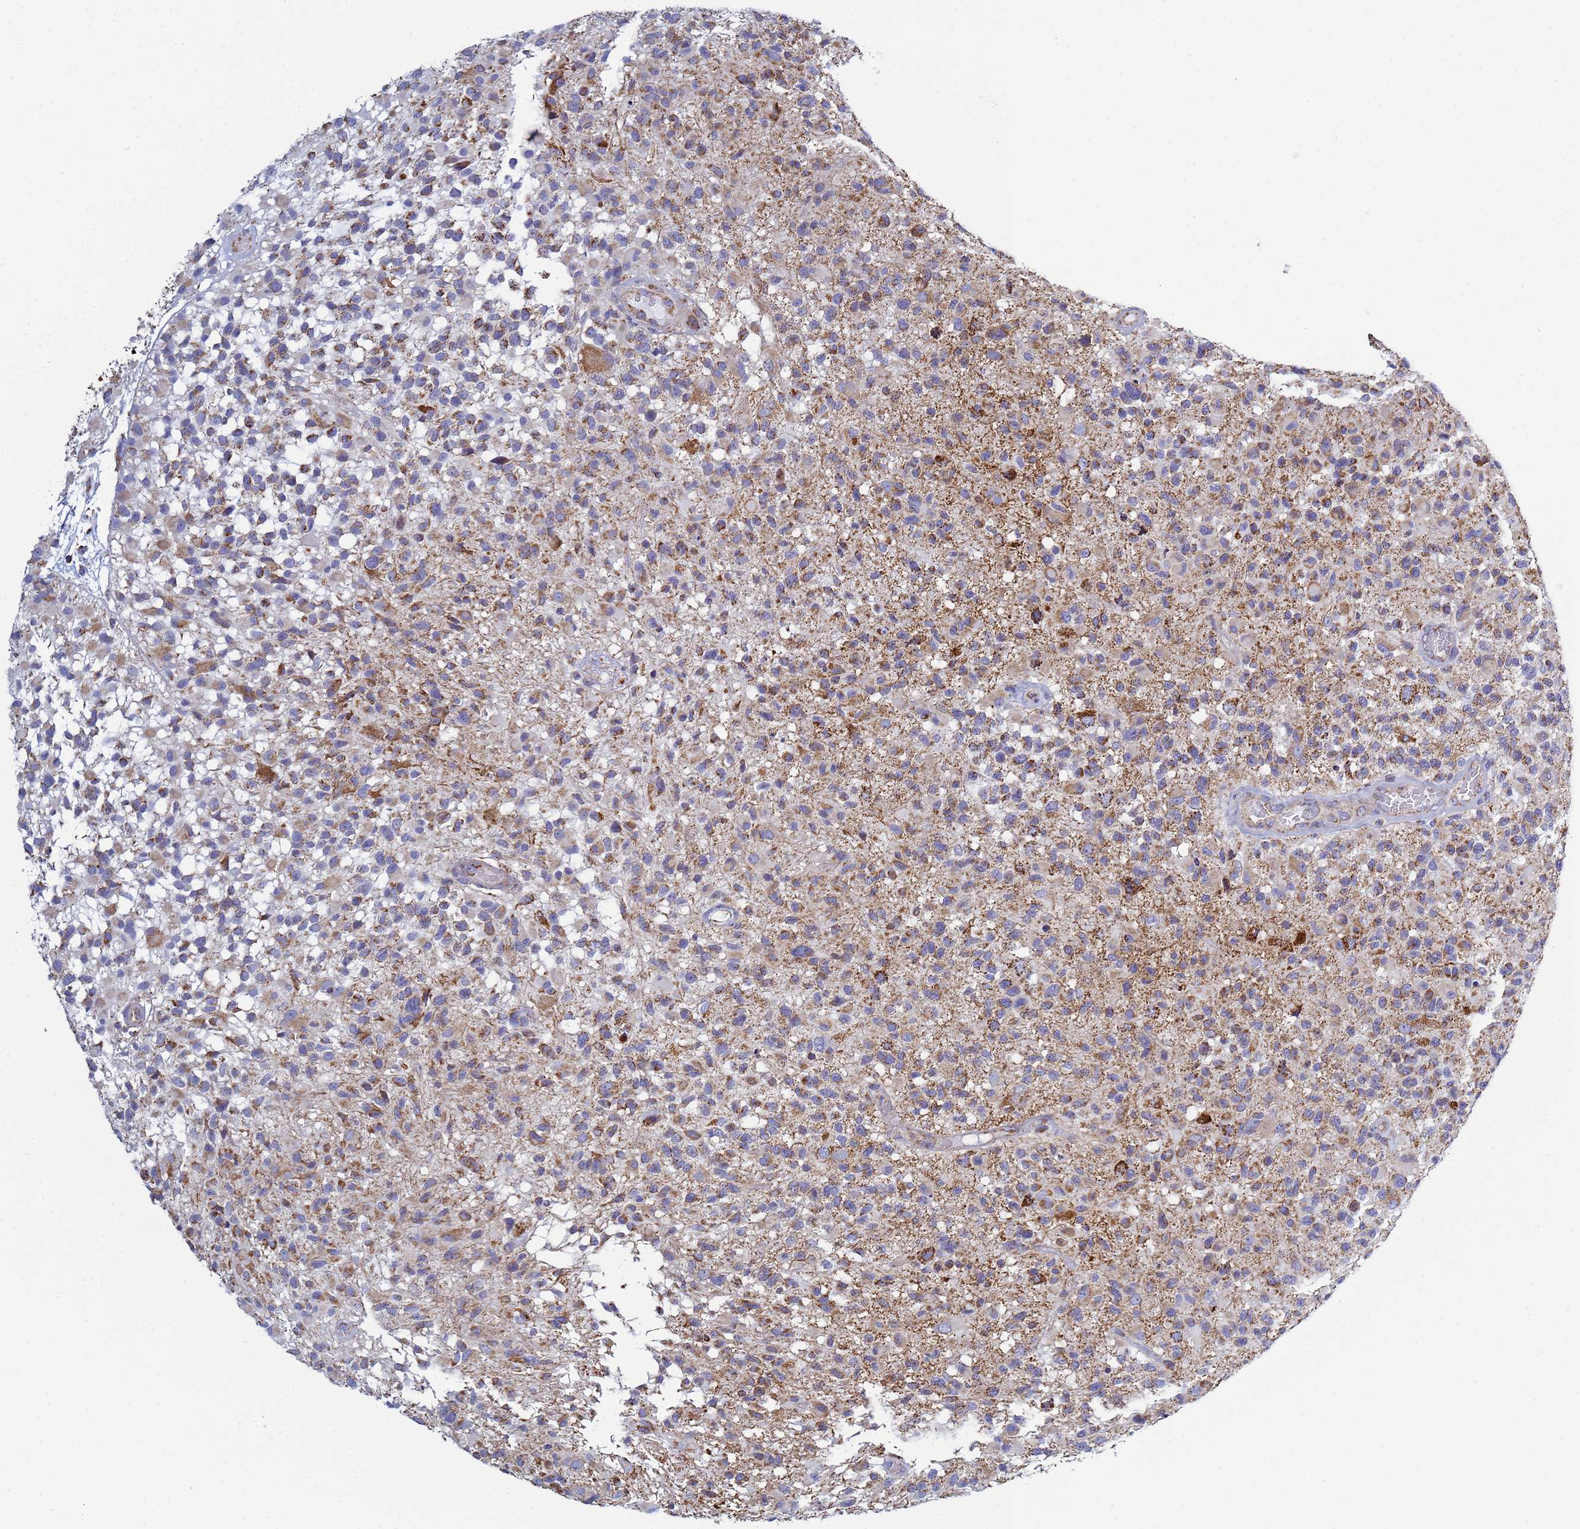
{"staining": {"intensity": "moderate", "quantity": ">75%", "location": "cytoplasmic/membranous"}, "tissue": "glioma", "cell_type": "Tumor cells", "image_type": "cancer", "snomed": [{"axis": "morphology", "description": "Glioma, malignant, High grade"}, {"axis": "morphology", "description": "Glioblastoma, NOS"}, {"axis": "topography", "description": "Brain"}], "caption": "Malignant glioma (high-grade) tissue reveals moderate cytoplasmic/membranous expression in approximately >75% of tumor cells", "gene": "COQ4", "patient": {"sex": "male", "age": 60}}